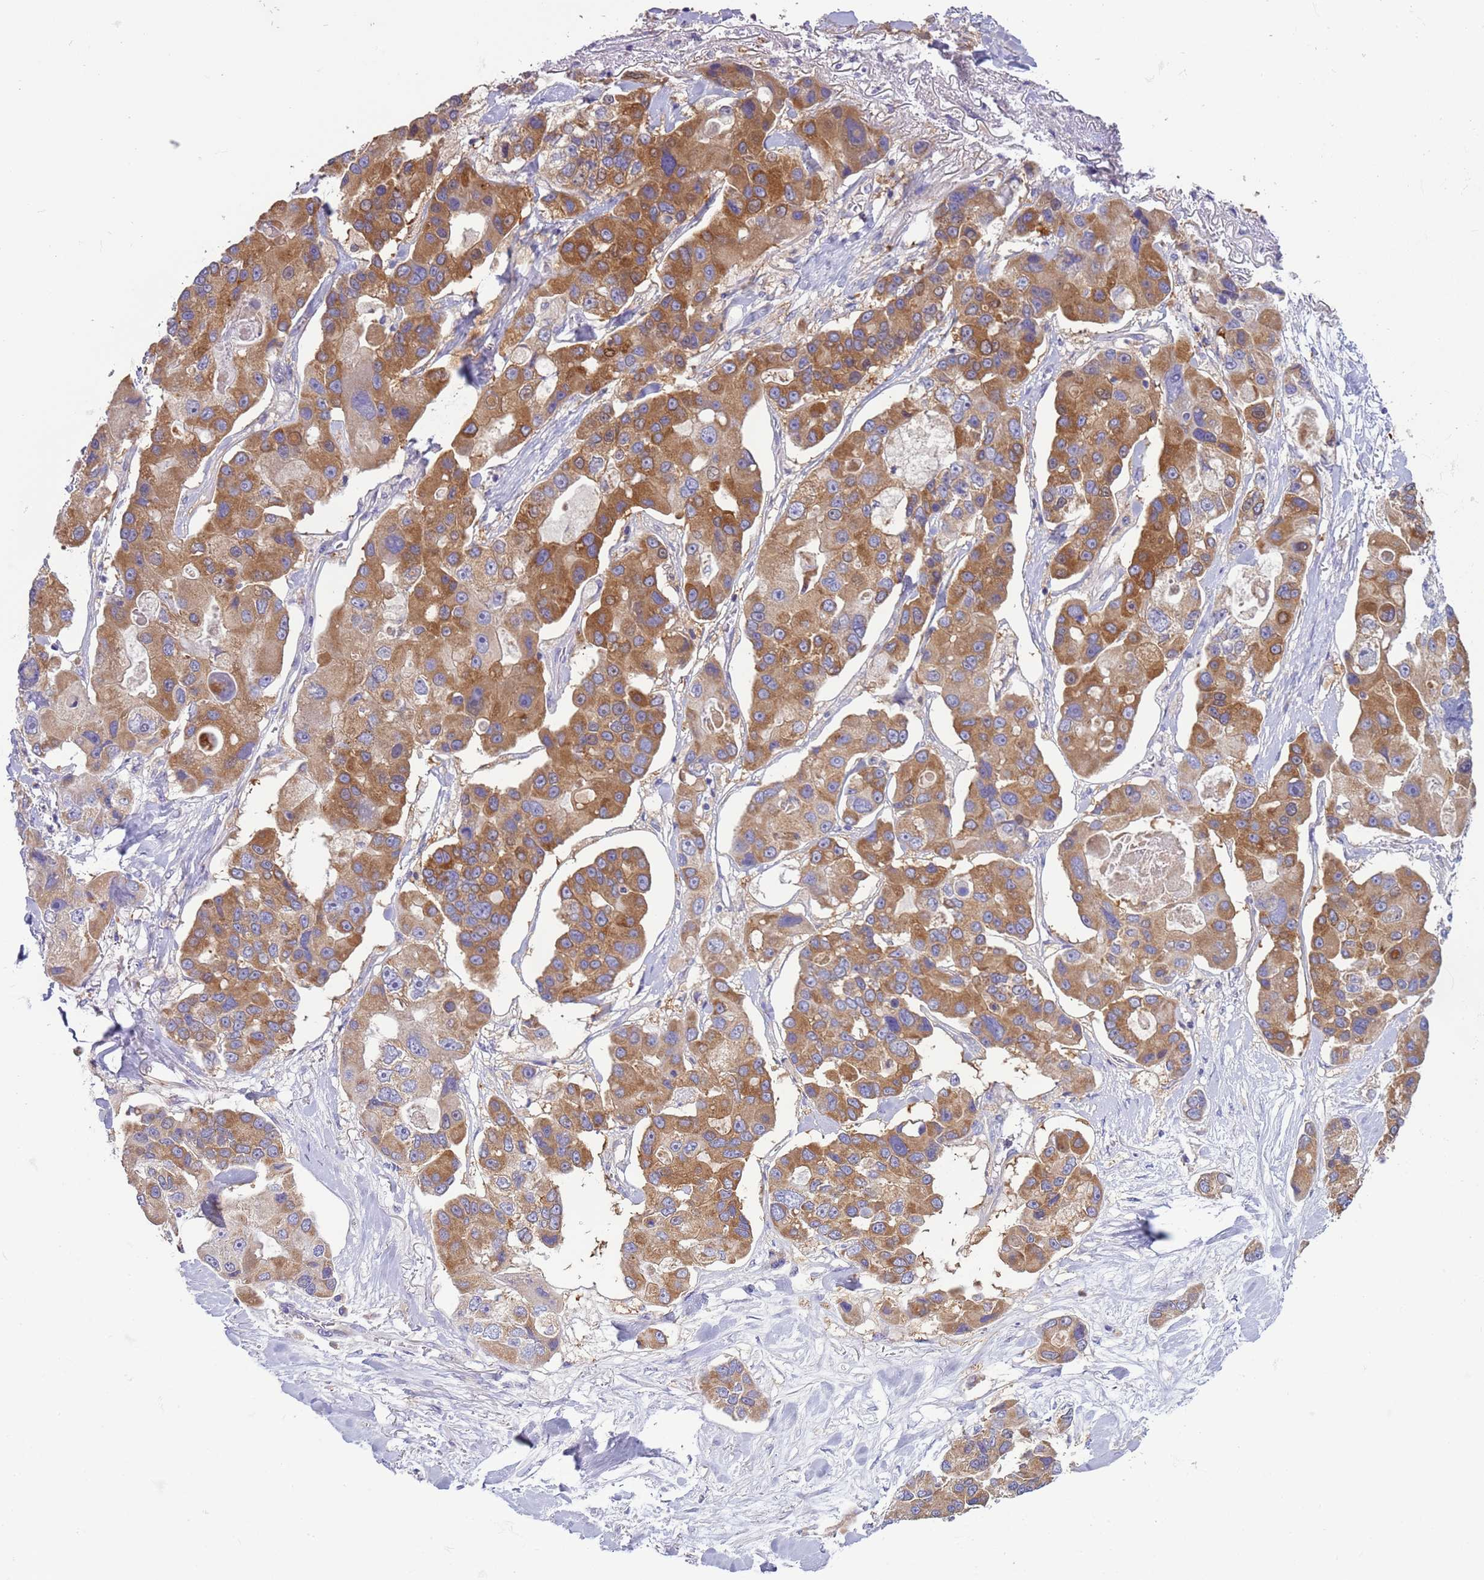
{"staining": {"intensity": "moderate", "quantity": ">75%", "location": "cytoplasmic/membranous"}, "tissue": "lung cancer", "cell_type": "Tumor cells", "image_type": "cancer", "snomed": [{"axis": "morphology", "description": "Adenocarcinoma, NOS"}, {"axis": "topography", "description": "Lung"}], "caption": "Lung cancer stained with DAB (3,3'-diaminobenzidine) immunohistochemistry demonstrates medium levels of moderate cytoplasmic/membranous positivity in approximately >75% of tumor cells. Using DAB (brown) and hematoxylin (blue) stains, captured at high magnification using brightfield microscopy.", "gene": "UQCRQ", "patient": {"sex": "female", "age": 54}}